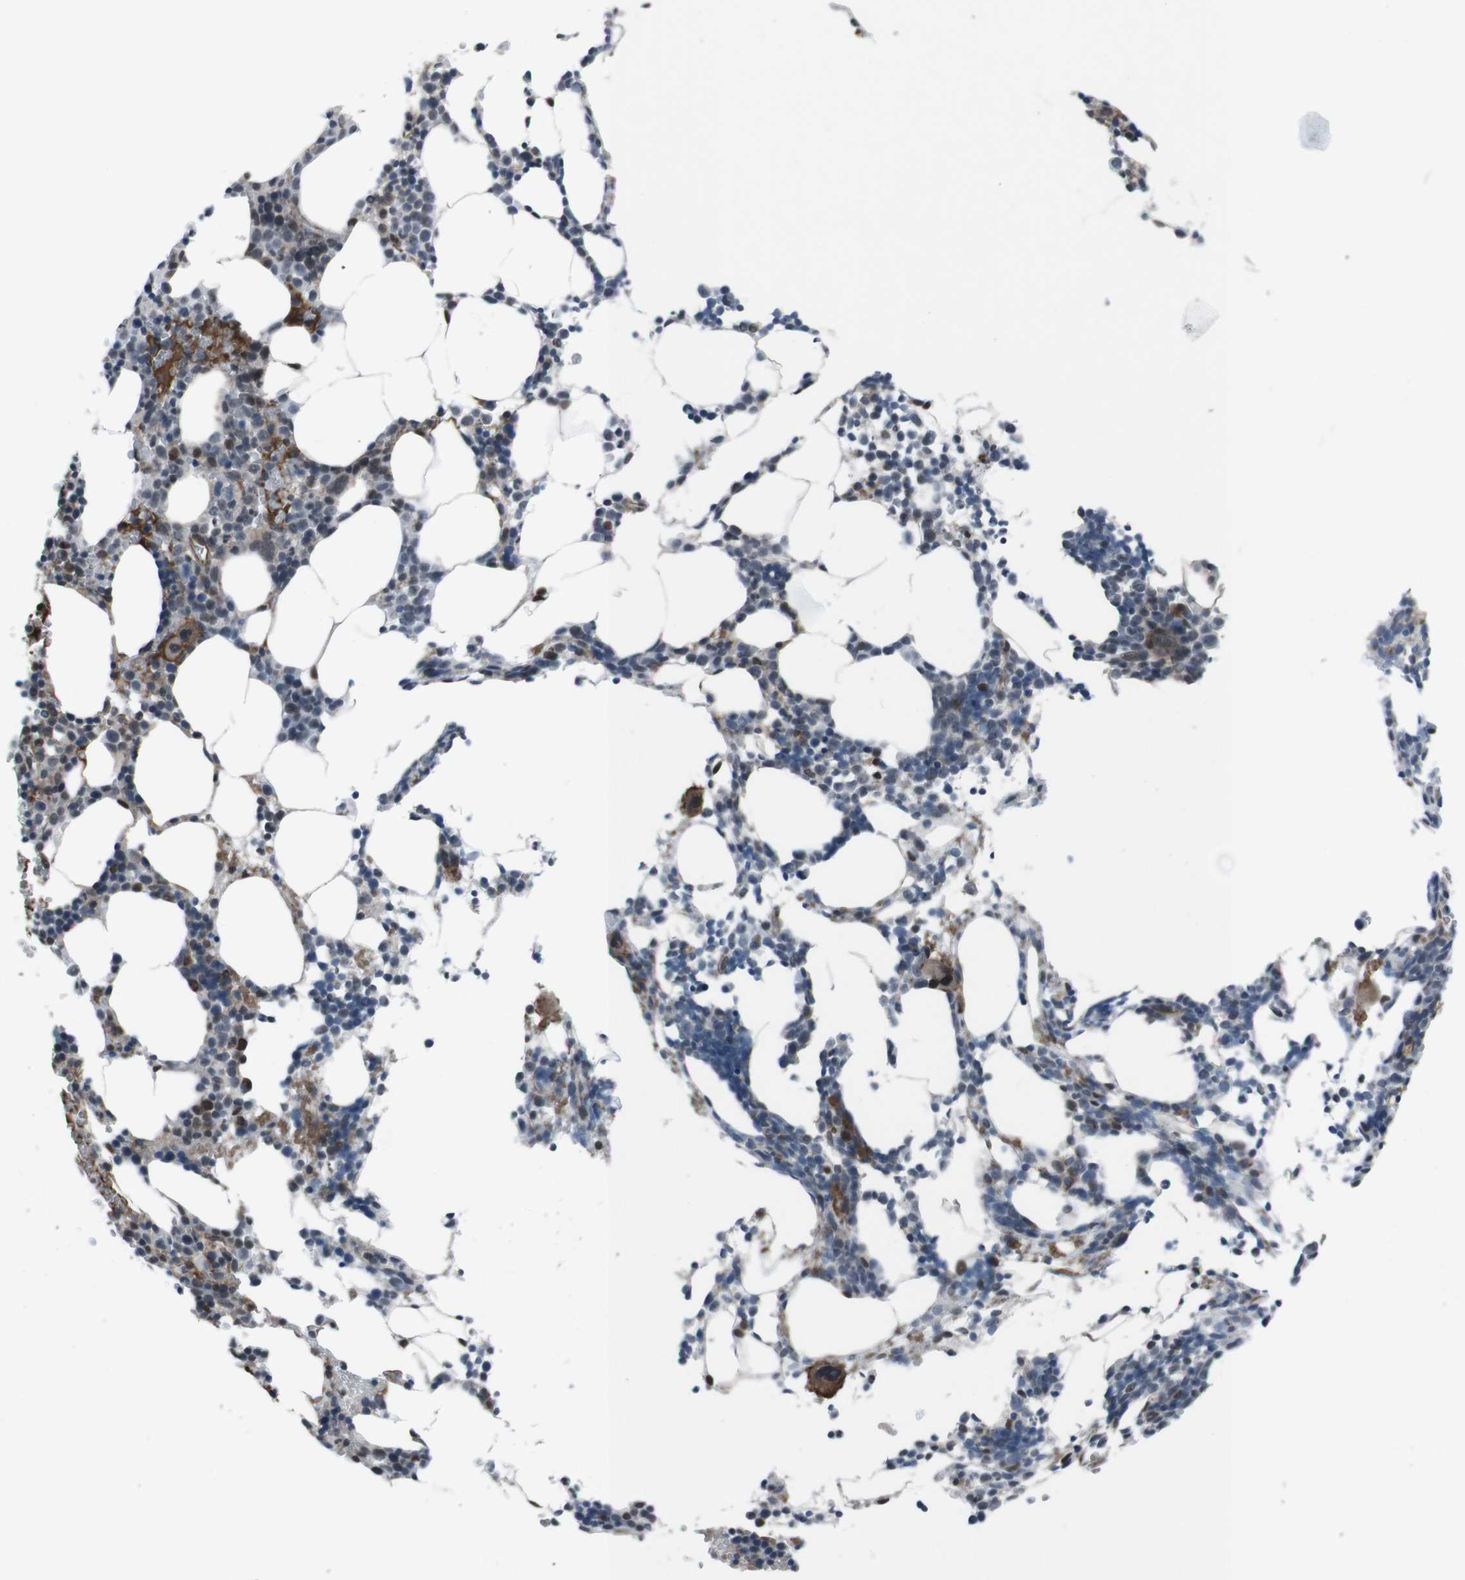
{"staining": {"intensity": "moderate", "quantity": "<25%", "location": "cytoplasmic/membranous"}, "tissue": "bone marrow", "cell_type": "Hematopoietic cells", "image_type": "normal", "snomed": [{"axis": "morphology", "description": "Normal tissue, NOS"}, {"axis": "morphology", "description": "Inflammation, NOS"}, {"axis": "topography", "description": "Bone marrow"}], "caption": "Immunohistochemistry photomicrograph of unremarkable bone marrow stained for a protein (brown), which exhibits low levels of moderate cytoplasmic/membranous positivity in about <25% of hematopoietic cells.", "gene": "SS18L1", "patient": {"sex": "male", "age": 42}}